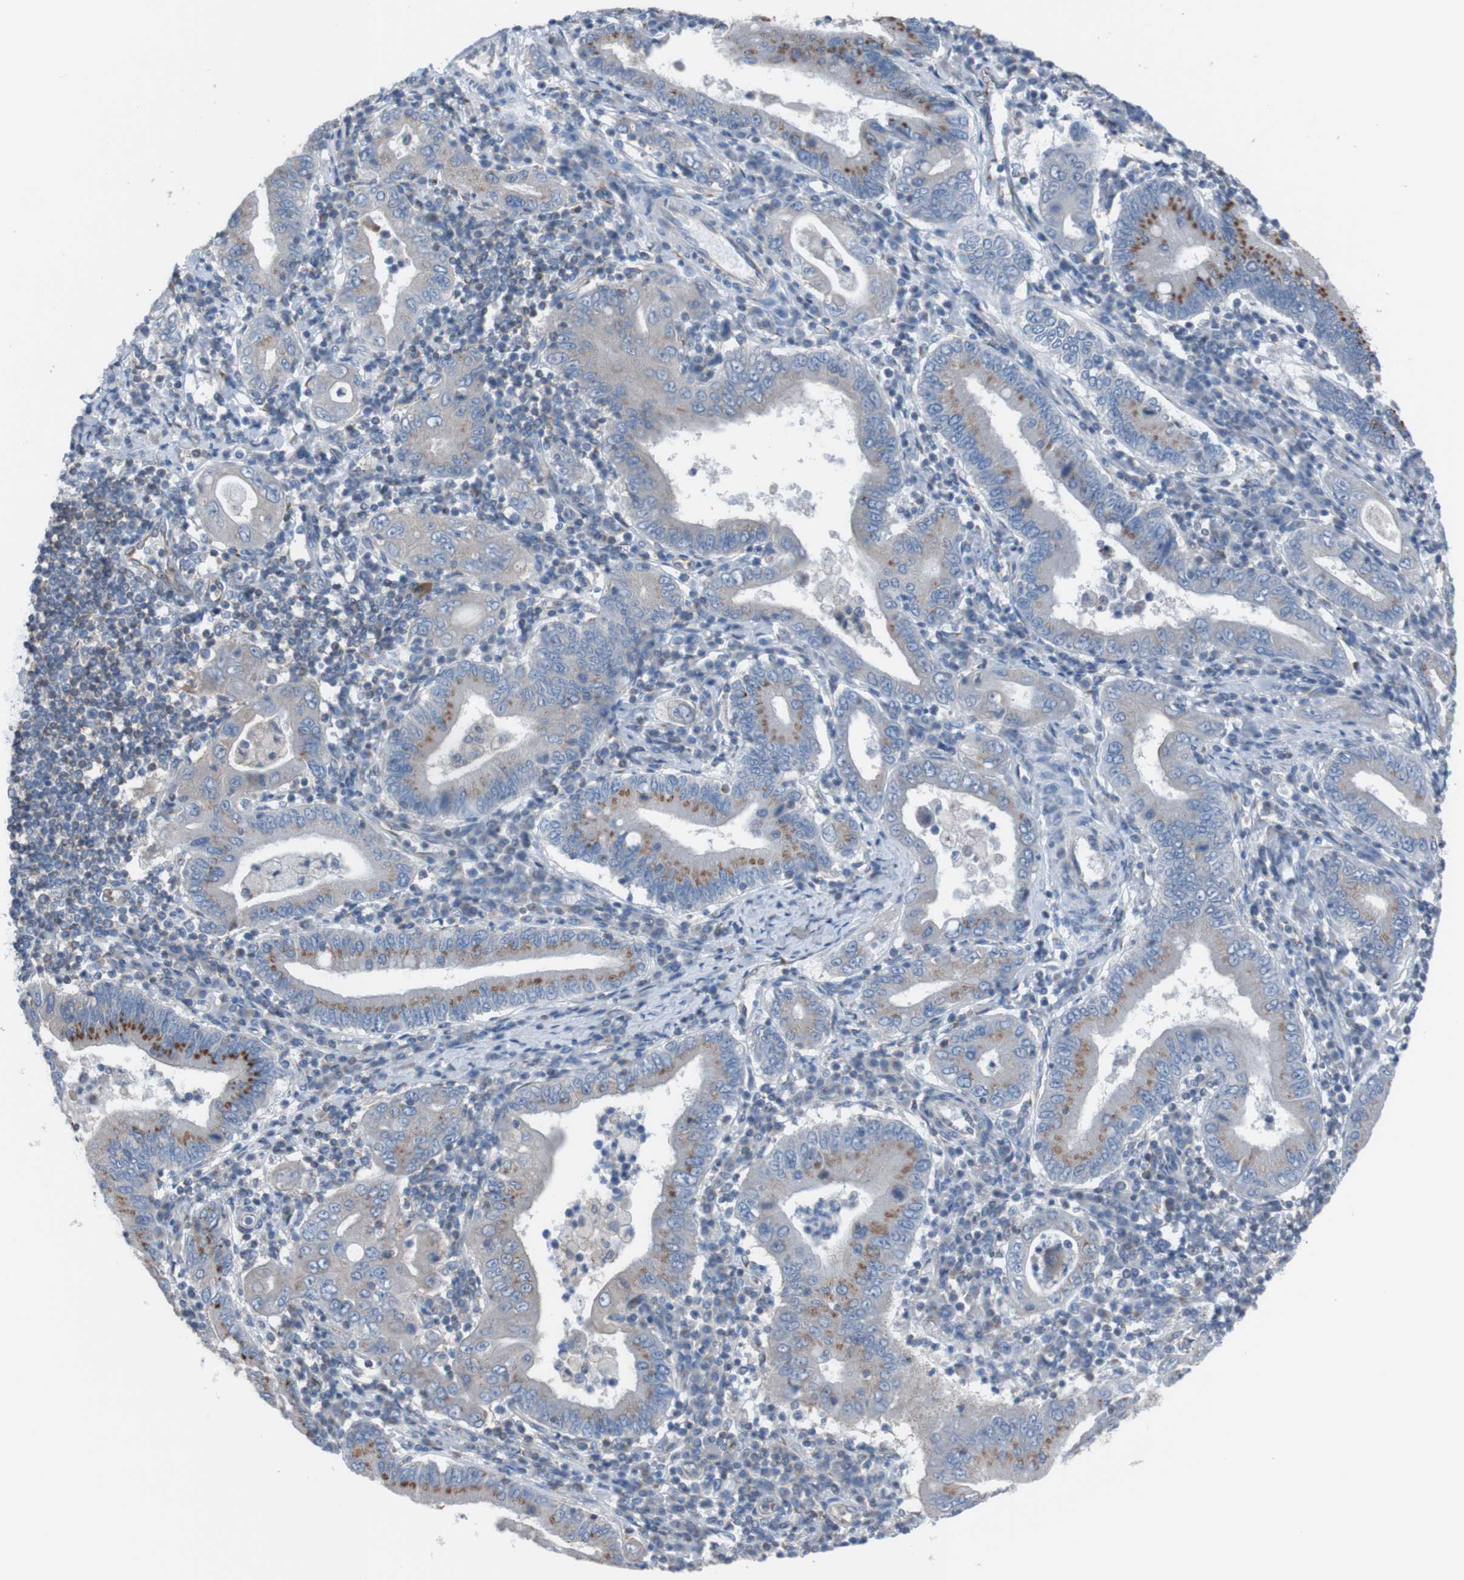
{"staining": {"intensity": "moderate", "quantity": "25%-75%", "location": "cytoplasmic/membranous"}, "tissue": "stomach cancer", "cell_type": "Tumor cells", "image_type": "cancer", "snomed": [{"axis": "morphology", "description": "Normal tissue, NOS"}, {"axis": "morphology", "description": "Adenocarcinoma, NOS"}, {"axis": "topography", "description": "Esophagus"}, {"axis": "topography", "description": "Stomach, upper"}, {"axis": "topography", "description": "Peripheral nerve tissue"}], "caption": "An image of stomach cancer stained for a protein displays moderate cytoplasmic/membranous brown staining in tumor cells.", "gene": "MINAR1", "patient": {"sex": "male", "age": 62}}